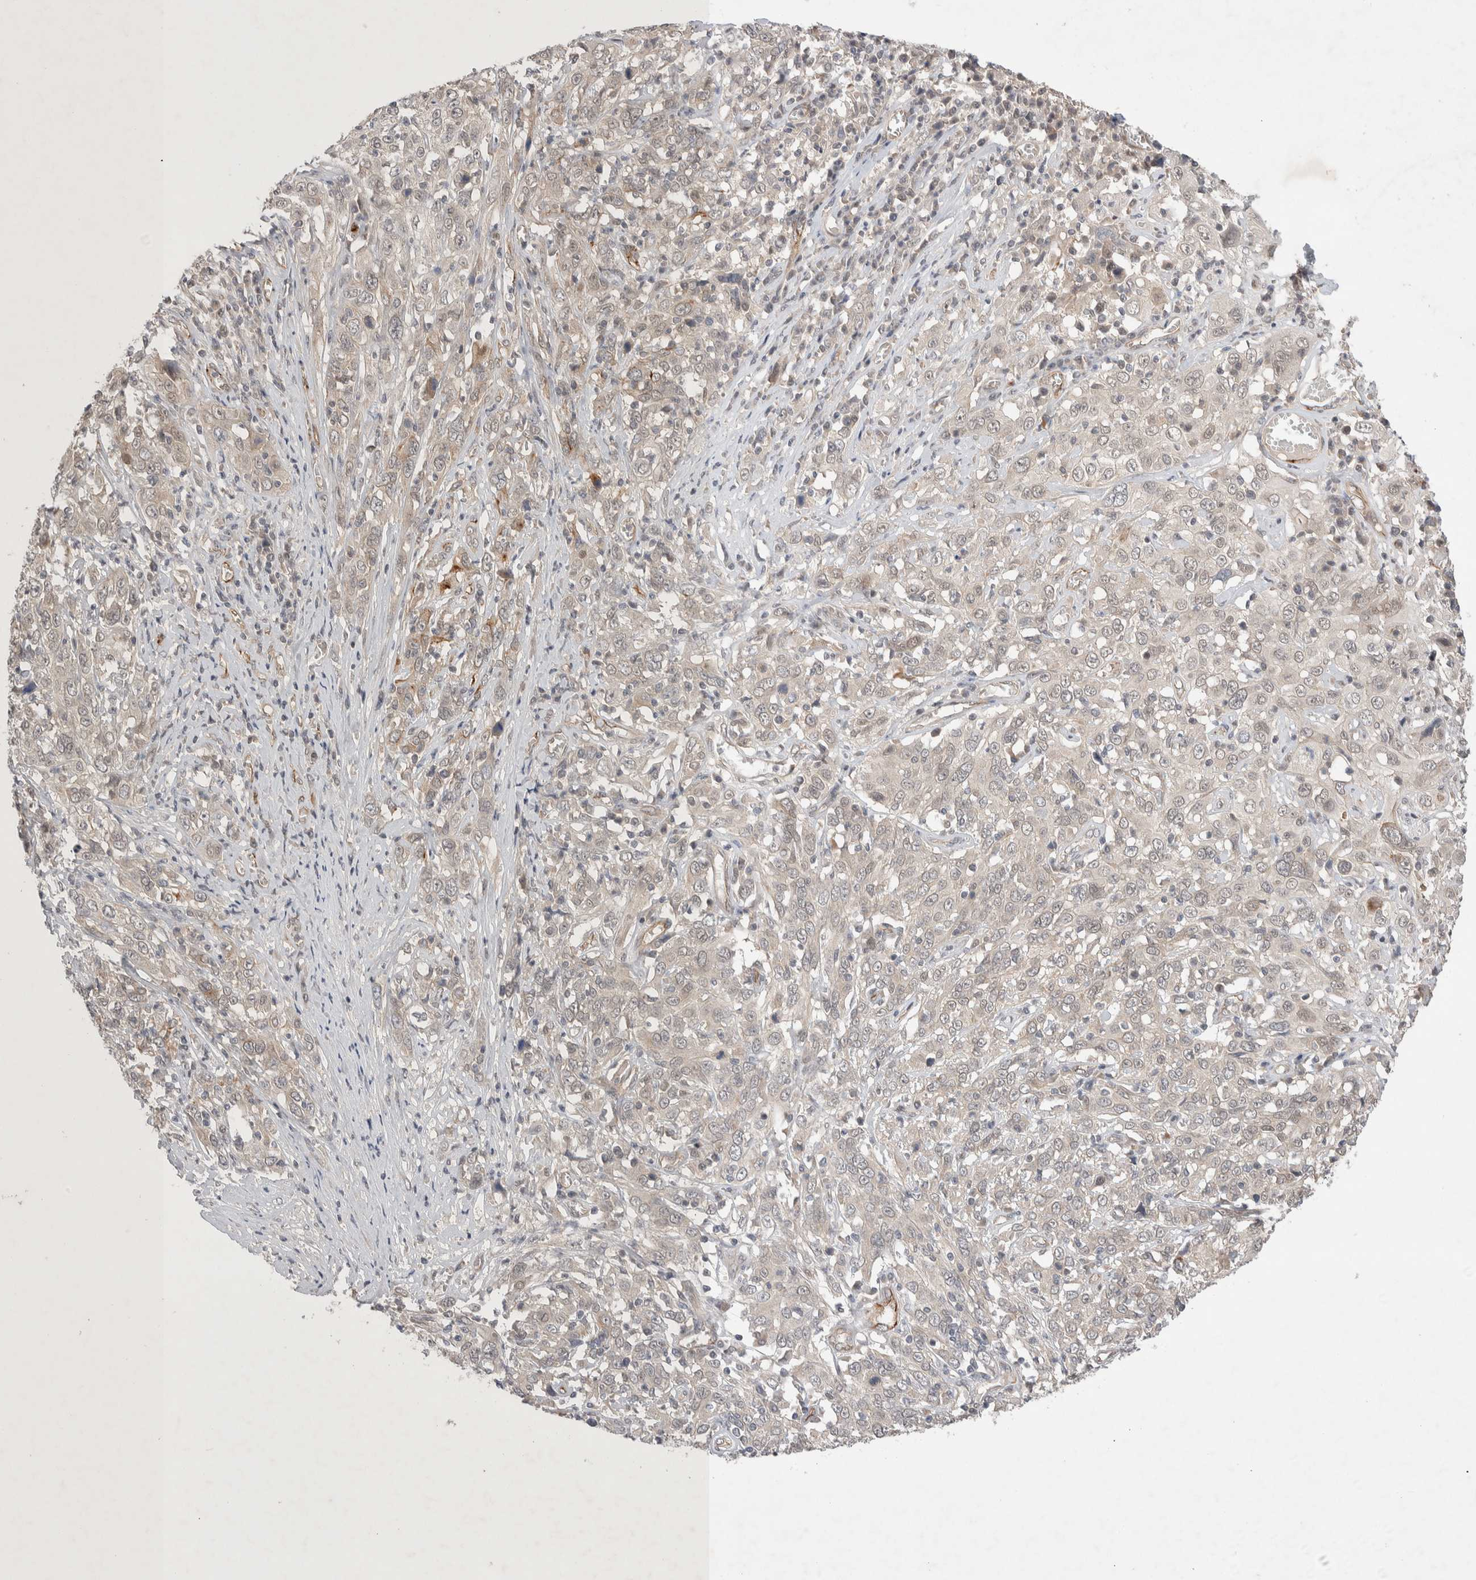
{"staining": {"intensity": "negative", "quantity": "none", "location": "none"}, "tissue": "cervical cancer", "cell_type": "Tumor cells", "image_type": "cancer", "snomed": [{"axis": "morphology", "description": "Squamous cell carcinoma, NOS"}, {"axis": "topography", "description": "Cervix"}], "caption": "Human cervical cancer stained for a protein using IHC demonstrates no staining in tumor cells.", "gene": "ZNF704", "patient": {"sex": "female", "age": 46}}